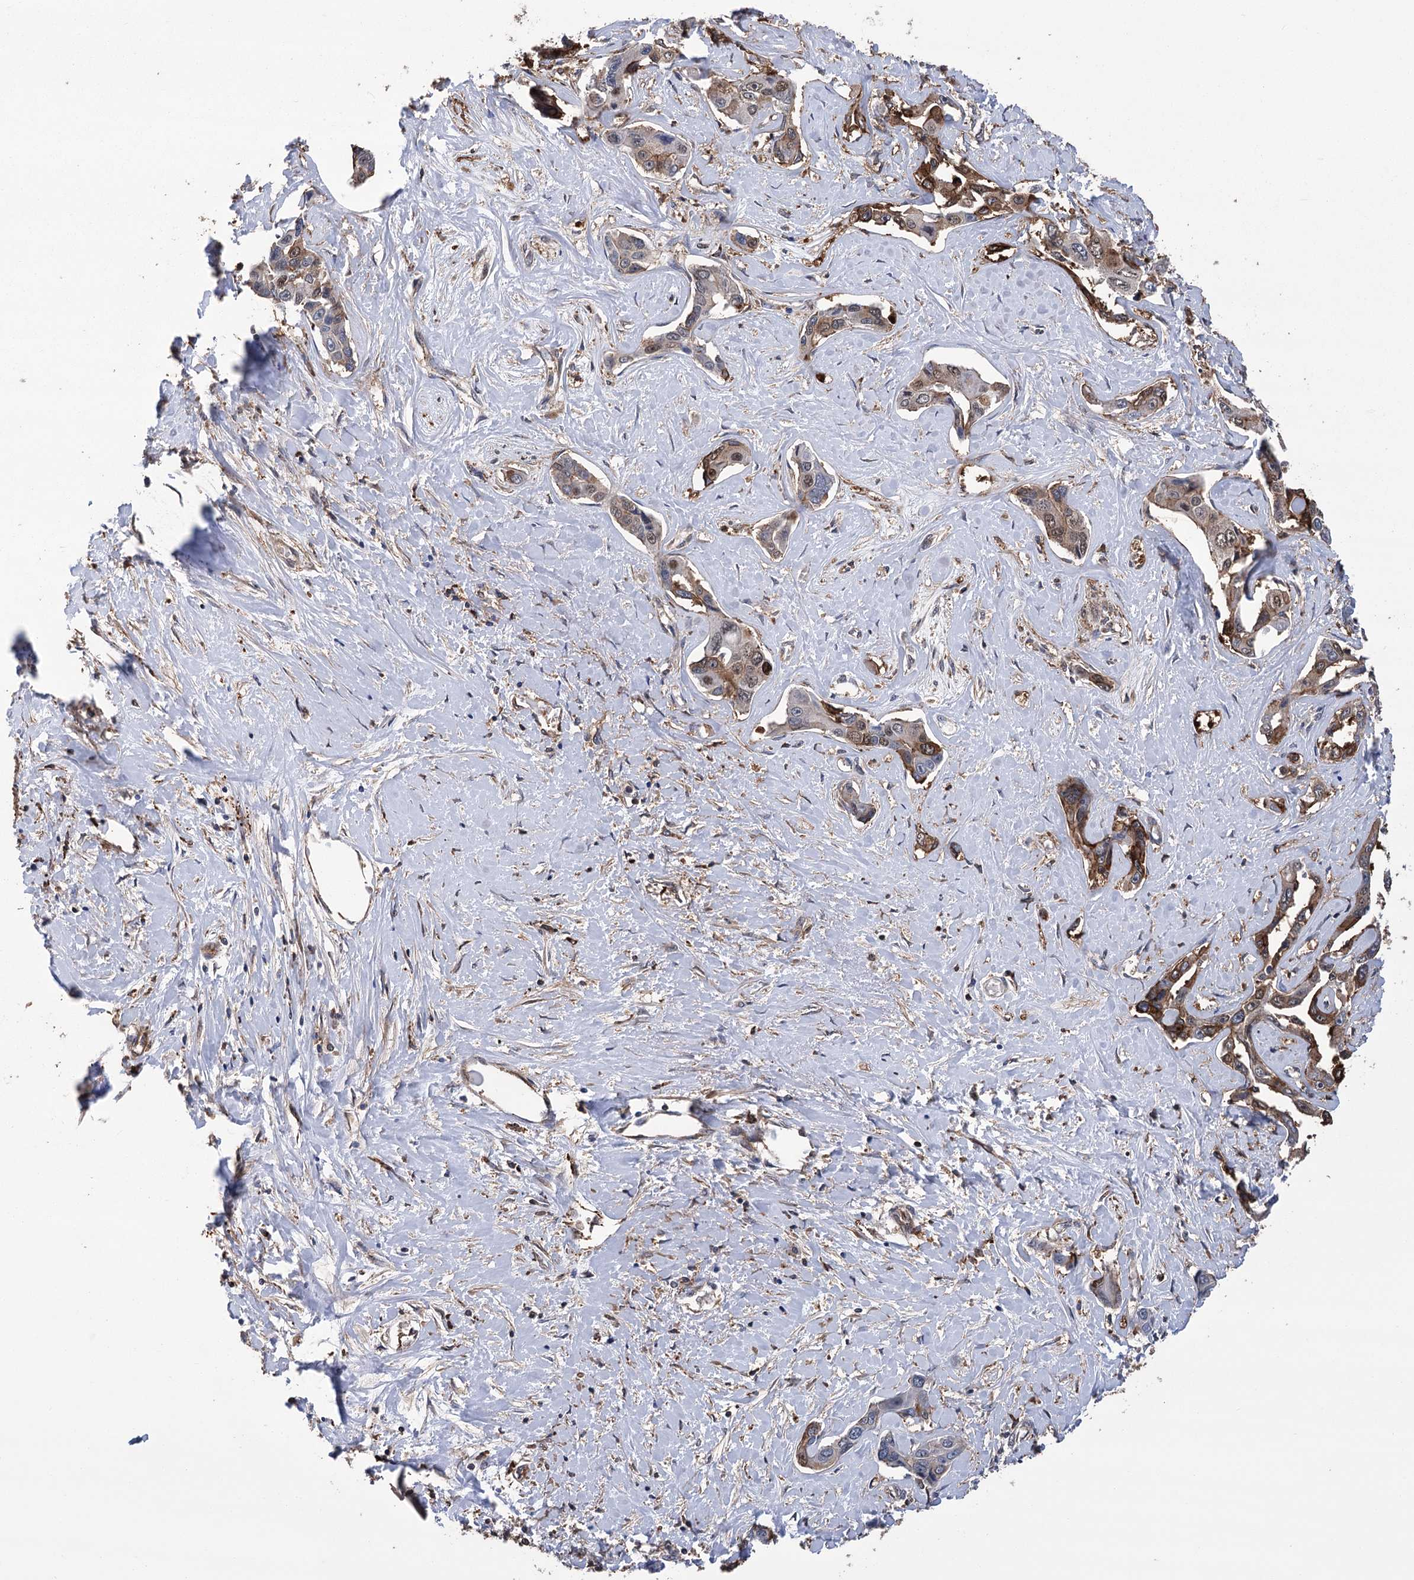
{"staining": {"intensity": "moderate", "quantity": "25%-75%", "location": "cytoplasmic/membranous"}, "tissue": "liver cancer", "cell_type": "Tumor cells", "image_type": "cancer", "snomed": [{"axis": "morphology", "description": "Cholangiocarcinoma"}, {"axis": "topography", "description": "Liver"}], "caption": "A photomicrograph showing moderate cytoplasmic/membranous positivity in about 25%-75% of tumor cells in liver cancer, as visualized by brown immunohistochemical staining.", "gene": "DPP3", "patient": {"sex": "male", "age": 59}}